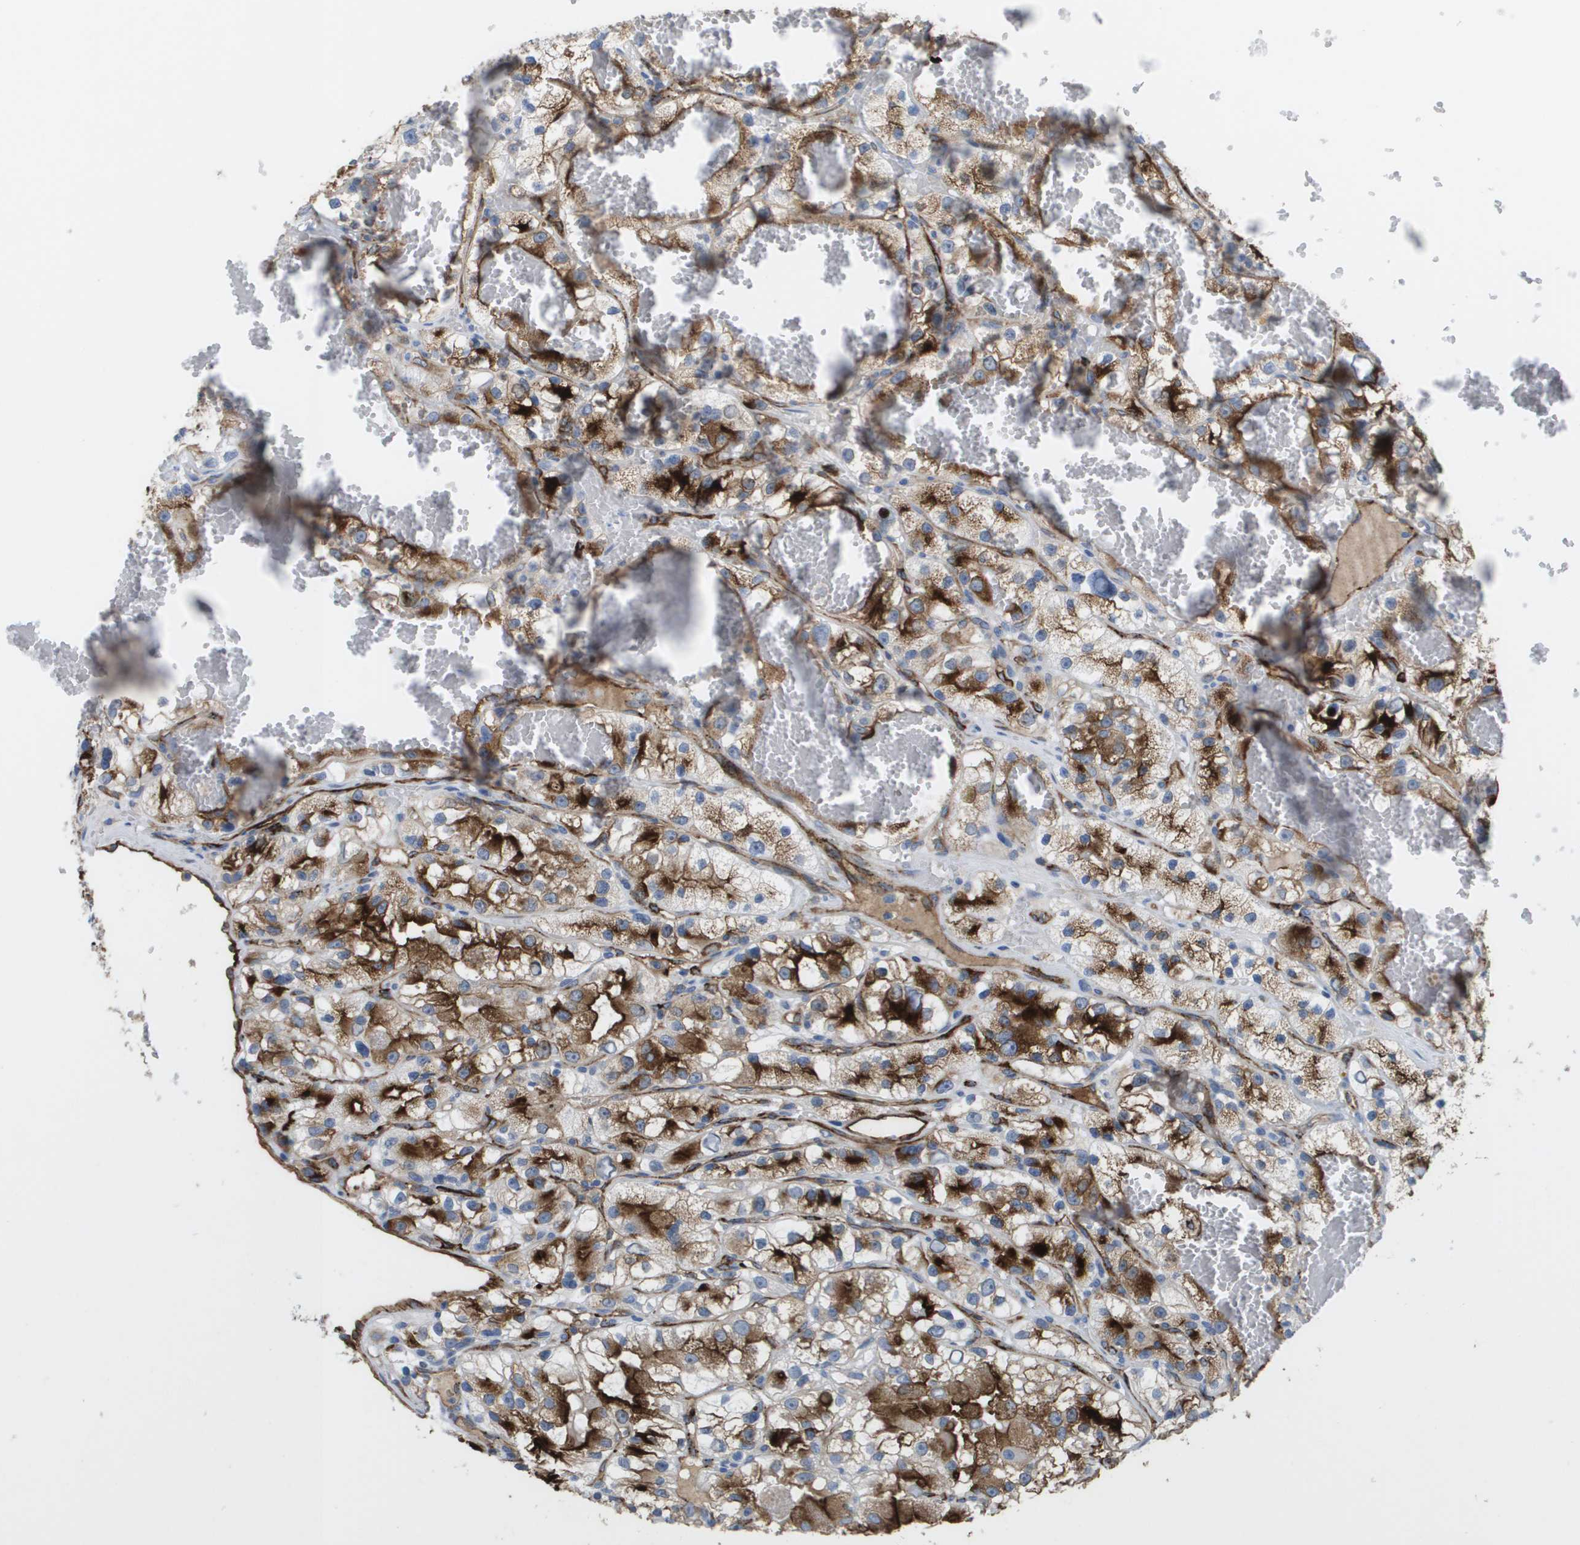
{"staining": {"intensity": "strong", "quantity": ">75%", "location": "cytoplasmic/membranous"}, "tissue": "renal cancer", "cell_type": "Tumor cells", "image_type": "cancer", "snomed": [{"axis": "morphology", "description": "Adenocarcinoma, NOS"}, {"axis": "topography", "description": "Kidney"}], "caption": "Protein expression analysis of renal cancer (adenocarcinoma) shows strong cytoplasmic/membranous staining in approximately >75% of tumor cells.", "gene": "ANGPT2", "patient": {"sex": "female", "age": 57}}